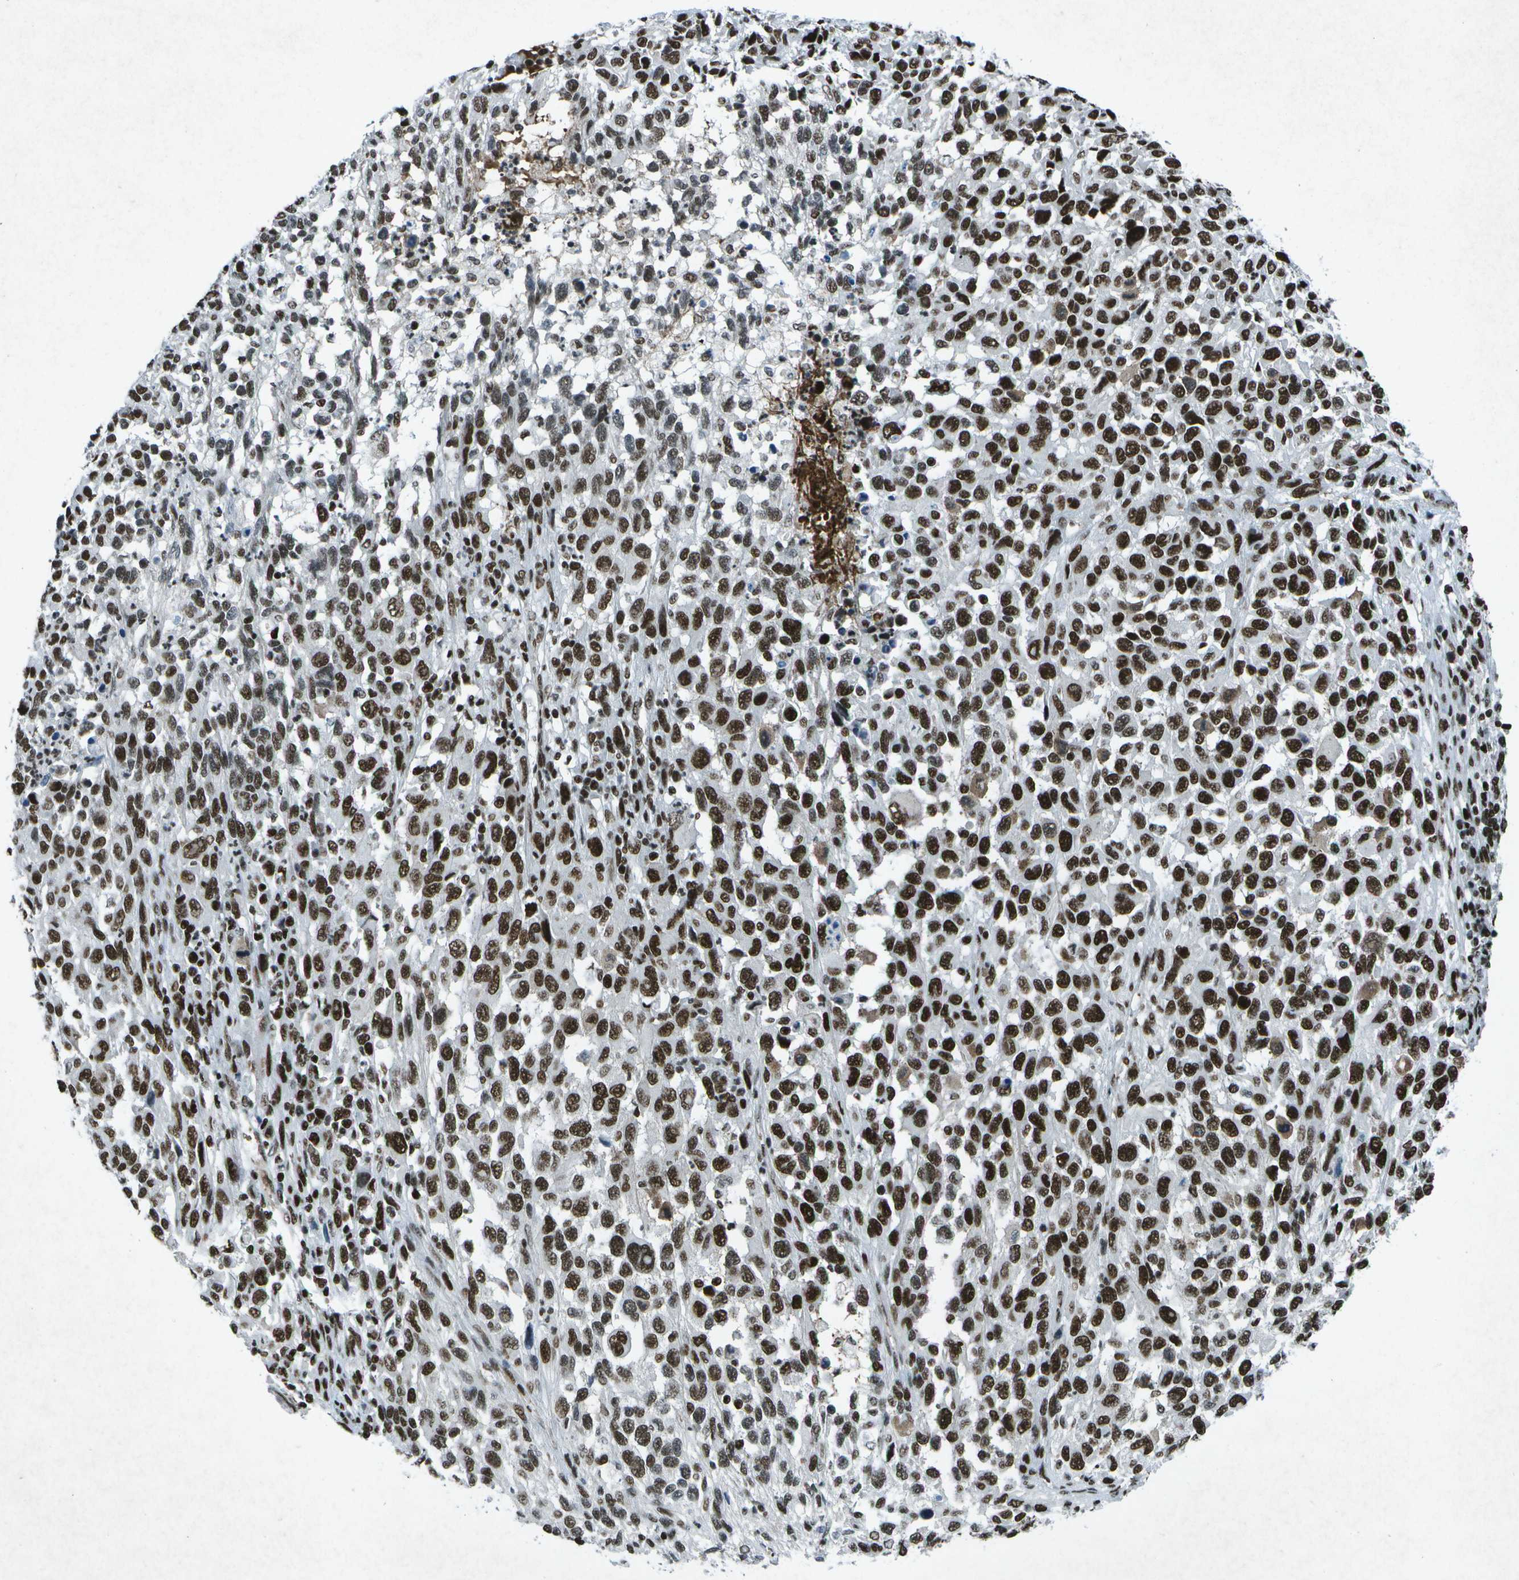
{"staining": {"intensity": "strong", "quantity": ">75%", "location": "nuclear"}, "tissue": "melanoma", "cell_type": "Tumor cells", "image_type": "cancer", "snomed": [{"axis": "morphology", "description": "Malignant melanoma, Metastatic site"}, {"axis": "topography", "description": "Lymph node"}], "caption": "Melanoma tissue exhibits strong nuclear expression in about >75% of tumor cells", "gene": "MTA2", "patient": {"sex": "male", "age": 61}}